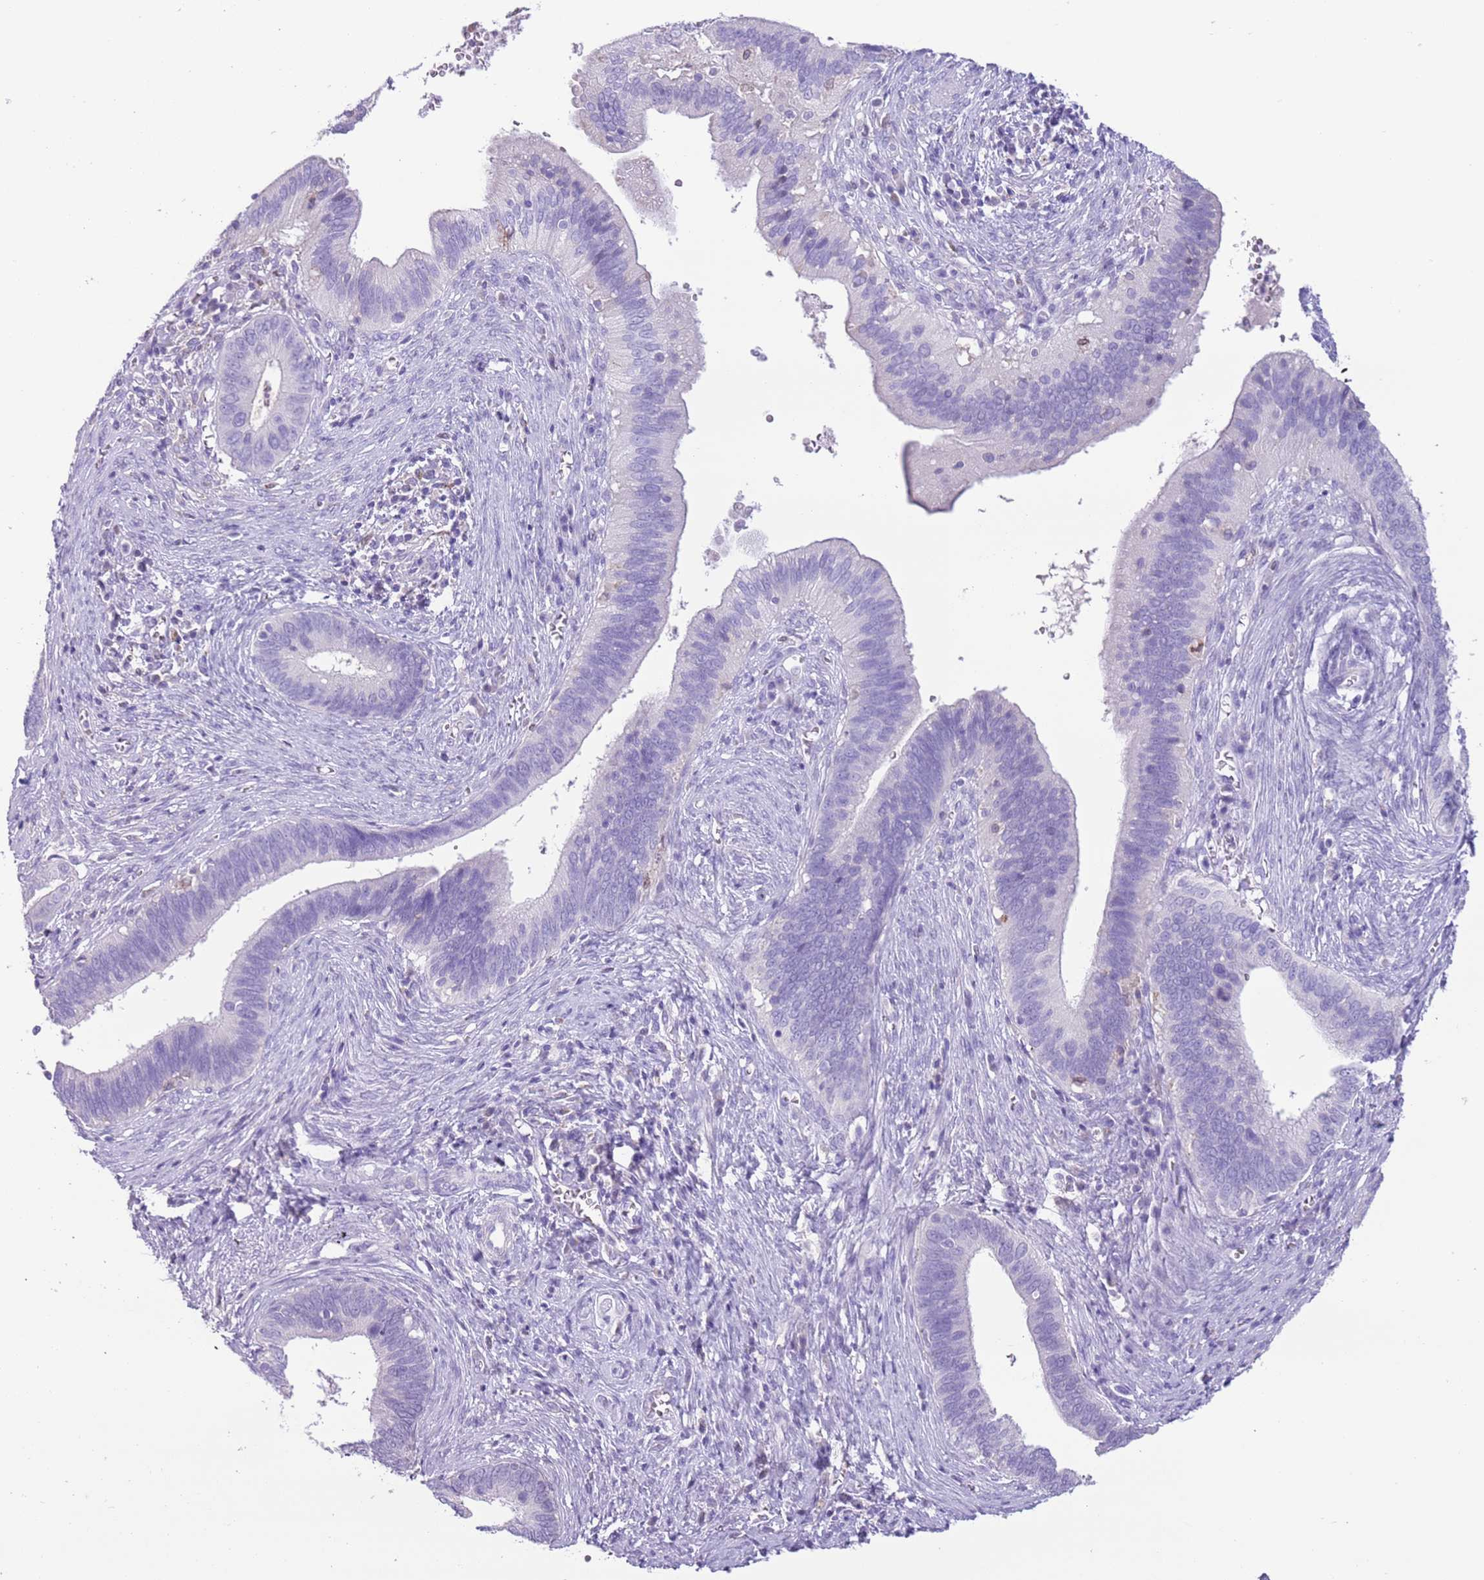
{"staining": {"intensity": "negative", "quantity": "none", "location": "none"}, "tissue": "cervical cancer", "cell_type": "Tumor cells", "image_type": "cancer", "snomed": [{"axis": "morphology", "description": "Adenocarcinoma, NOS"}, {"axis": "topography", "description": "Cervix"}], "caption": "Immunohistochemistry (IHC) of human cervical cancer shows no staining in tumor cells. The staining is performed using DAB (3,3'-diaminobenzidine) brown chromogen with nuclei counter-stained in using hematoxylin.", "gene": "ZNF697", "patient": {"sex": "female", "age": 42}}